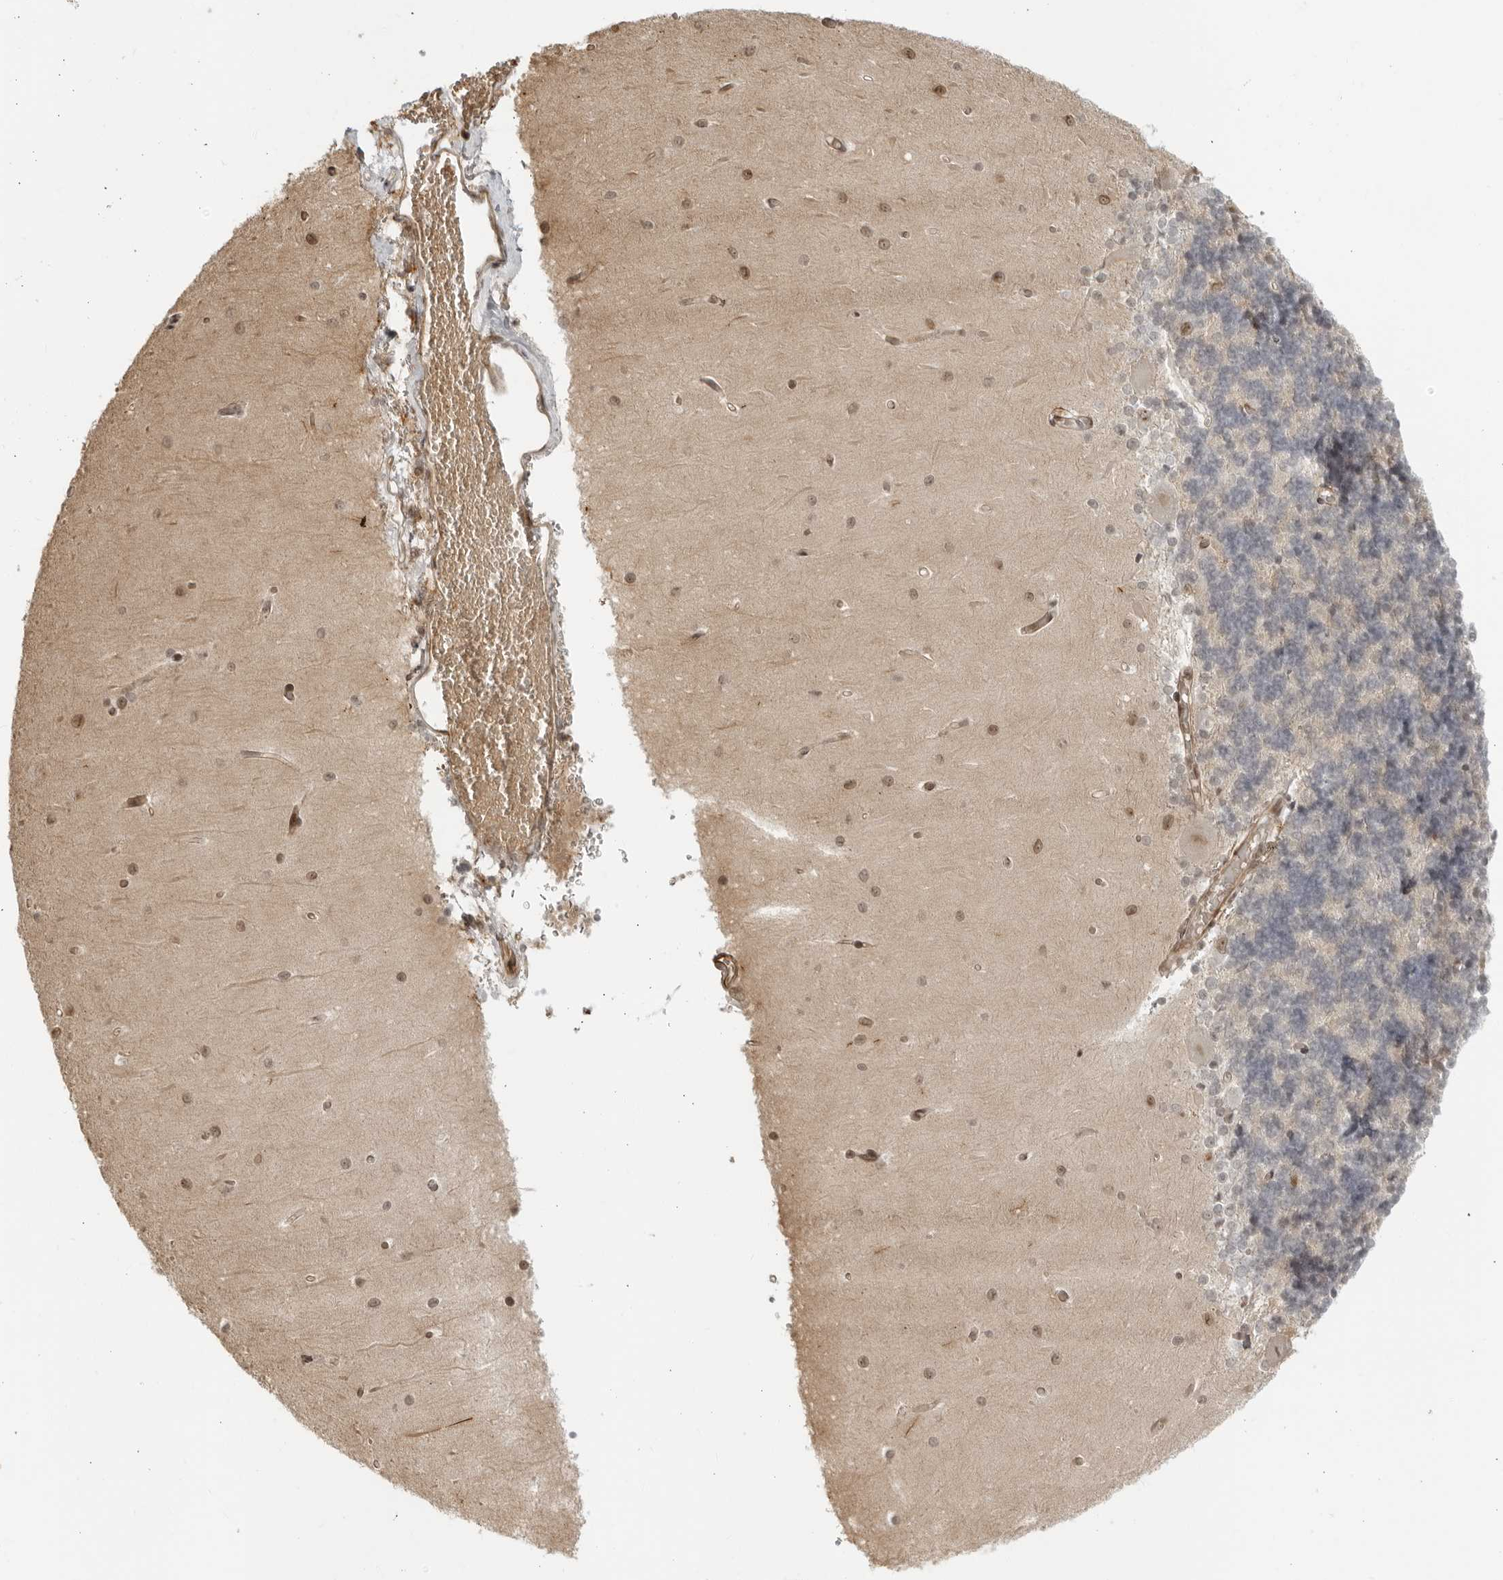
{"staining": {"intensity": "negative", "quantity": "none", "location": "none"}, "tissue": "cerebellum", "cell_type": "Cells in granular layer", "image_type": "normal", "snomed": [{"axis": "morphology", "description": "Normal tissue, NOS"}, {"axis": "topography", "description": "Cerebellum"}], "caption": "A histopathology image of cerebellum stained for a protein displays no brown staining in cells in granular layer. The staining was performed using DAB to visualize the protein expression in brown, while the nuclei were stained in blue with hematoxylin (Magnification: 20x).", "gene": "TCF21", "patient": {"sex": "male", "age": 37}}